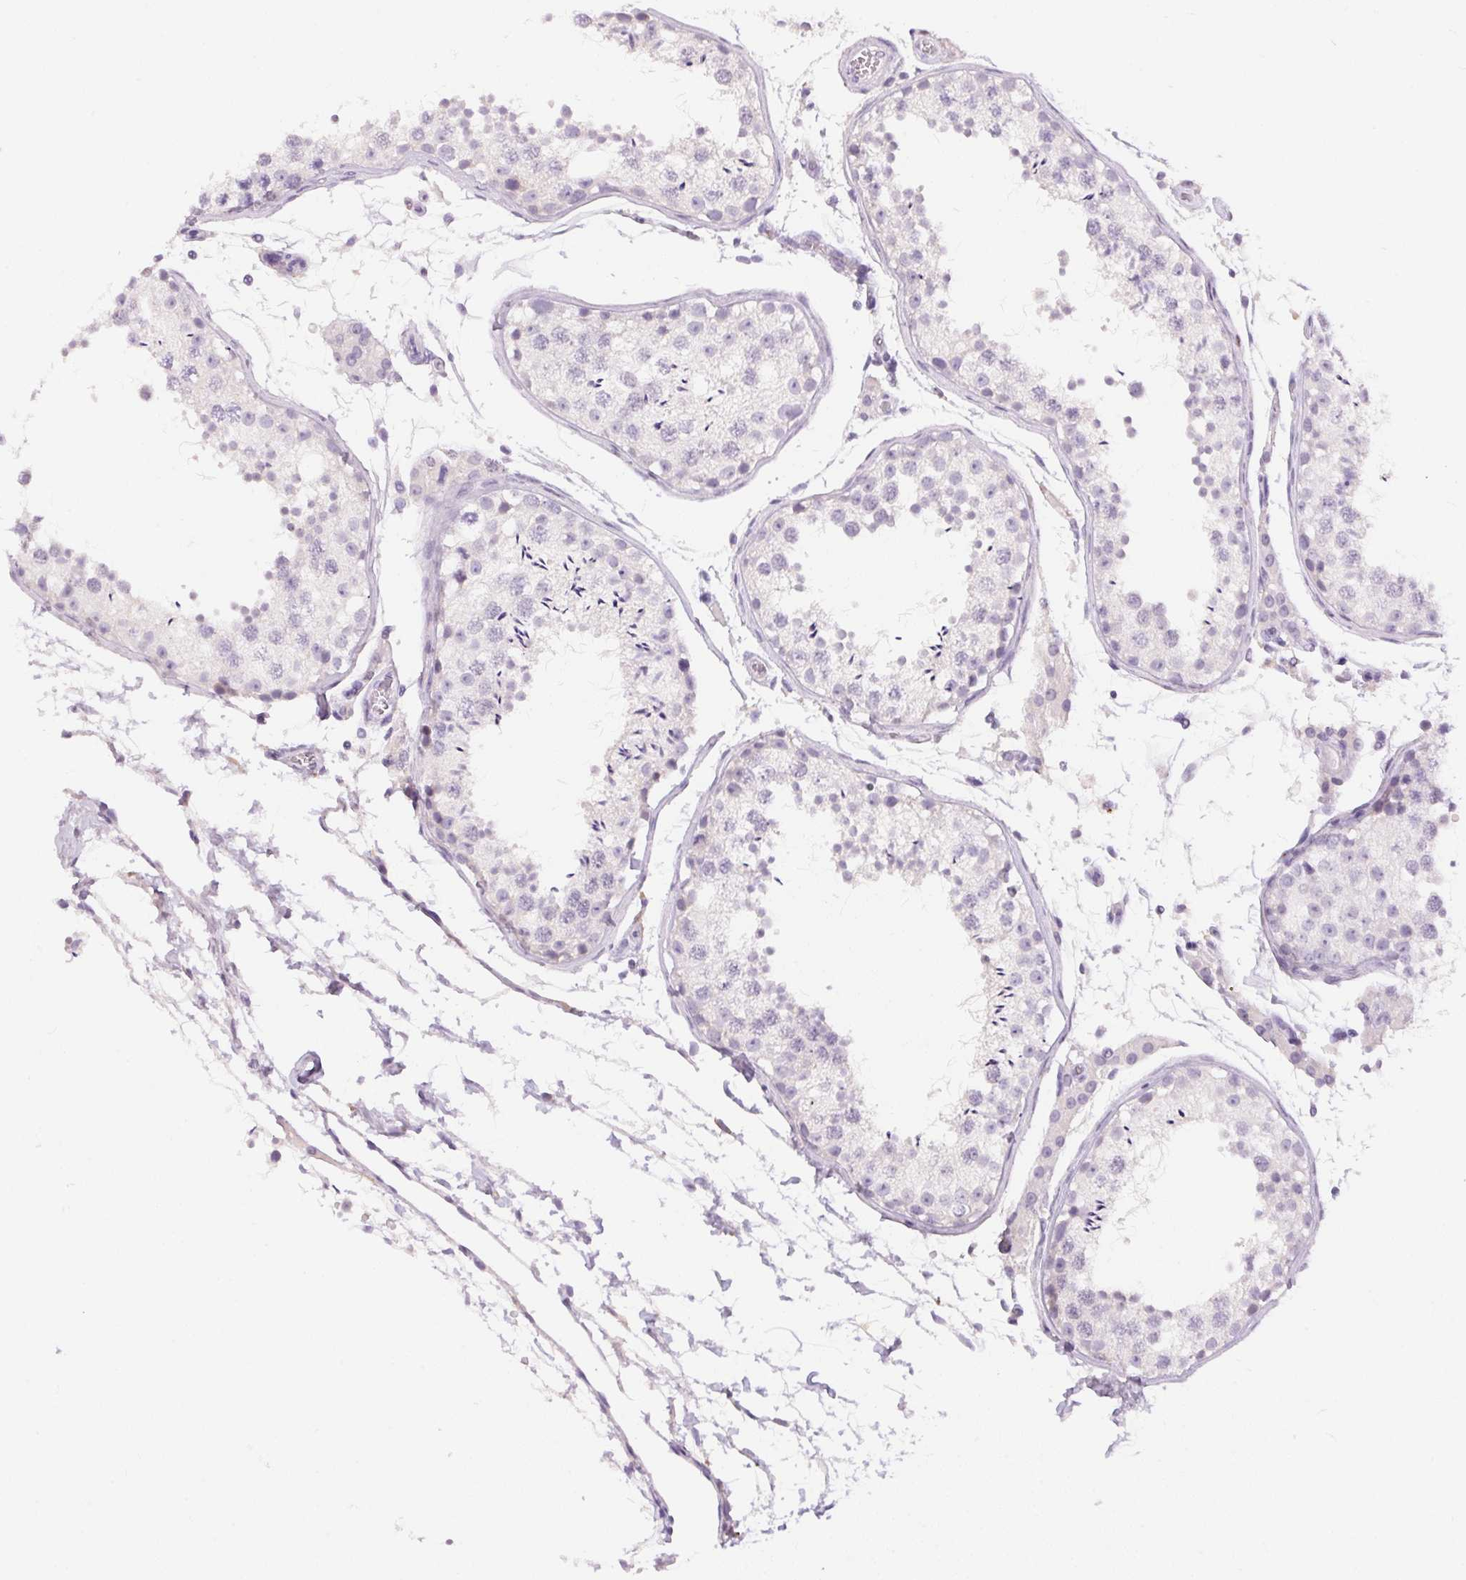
{"staining": {"intensity": "negative", "quantity": "none", "location": "none"}, "tissue": "testis", "cell_type": "Cells in seminiferous ducts", "image_type": "normal", "snomed": [{"axis": "morphology", "description": "Normal tissue, NOS"}, {"axis": "topography", "description": "Testis"}], "caption": "Immunohistochemistry (IHC) histopathology image of unremarkable testis: human testis stained with DAB reveals no significant protein positivity in cells in seminiferous ducts.", "gene": "PNLIPRP3", "patient": {"sex": "male", "age": 29}}